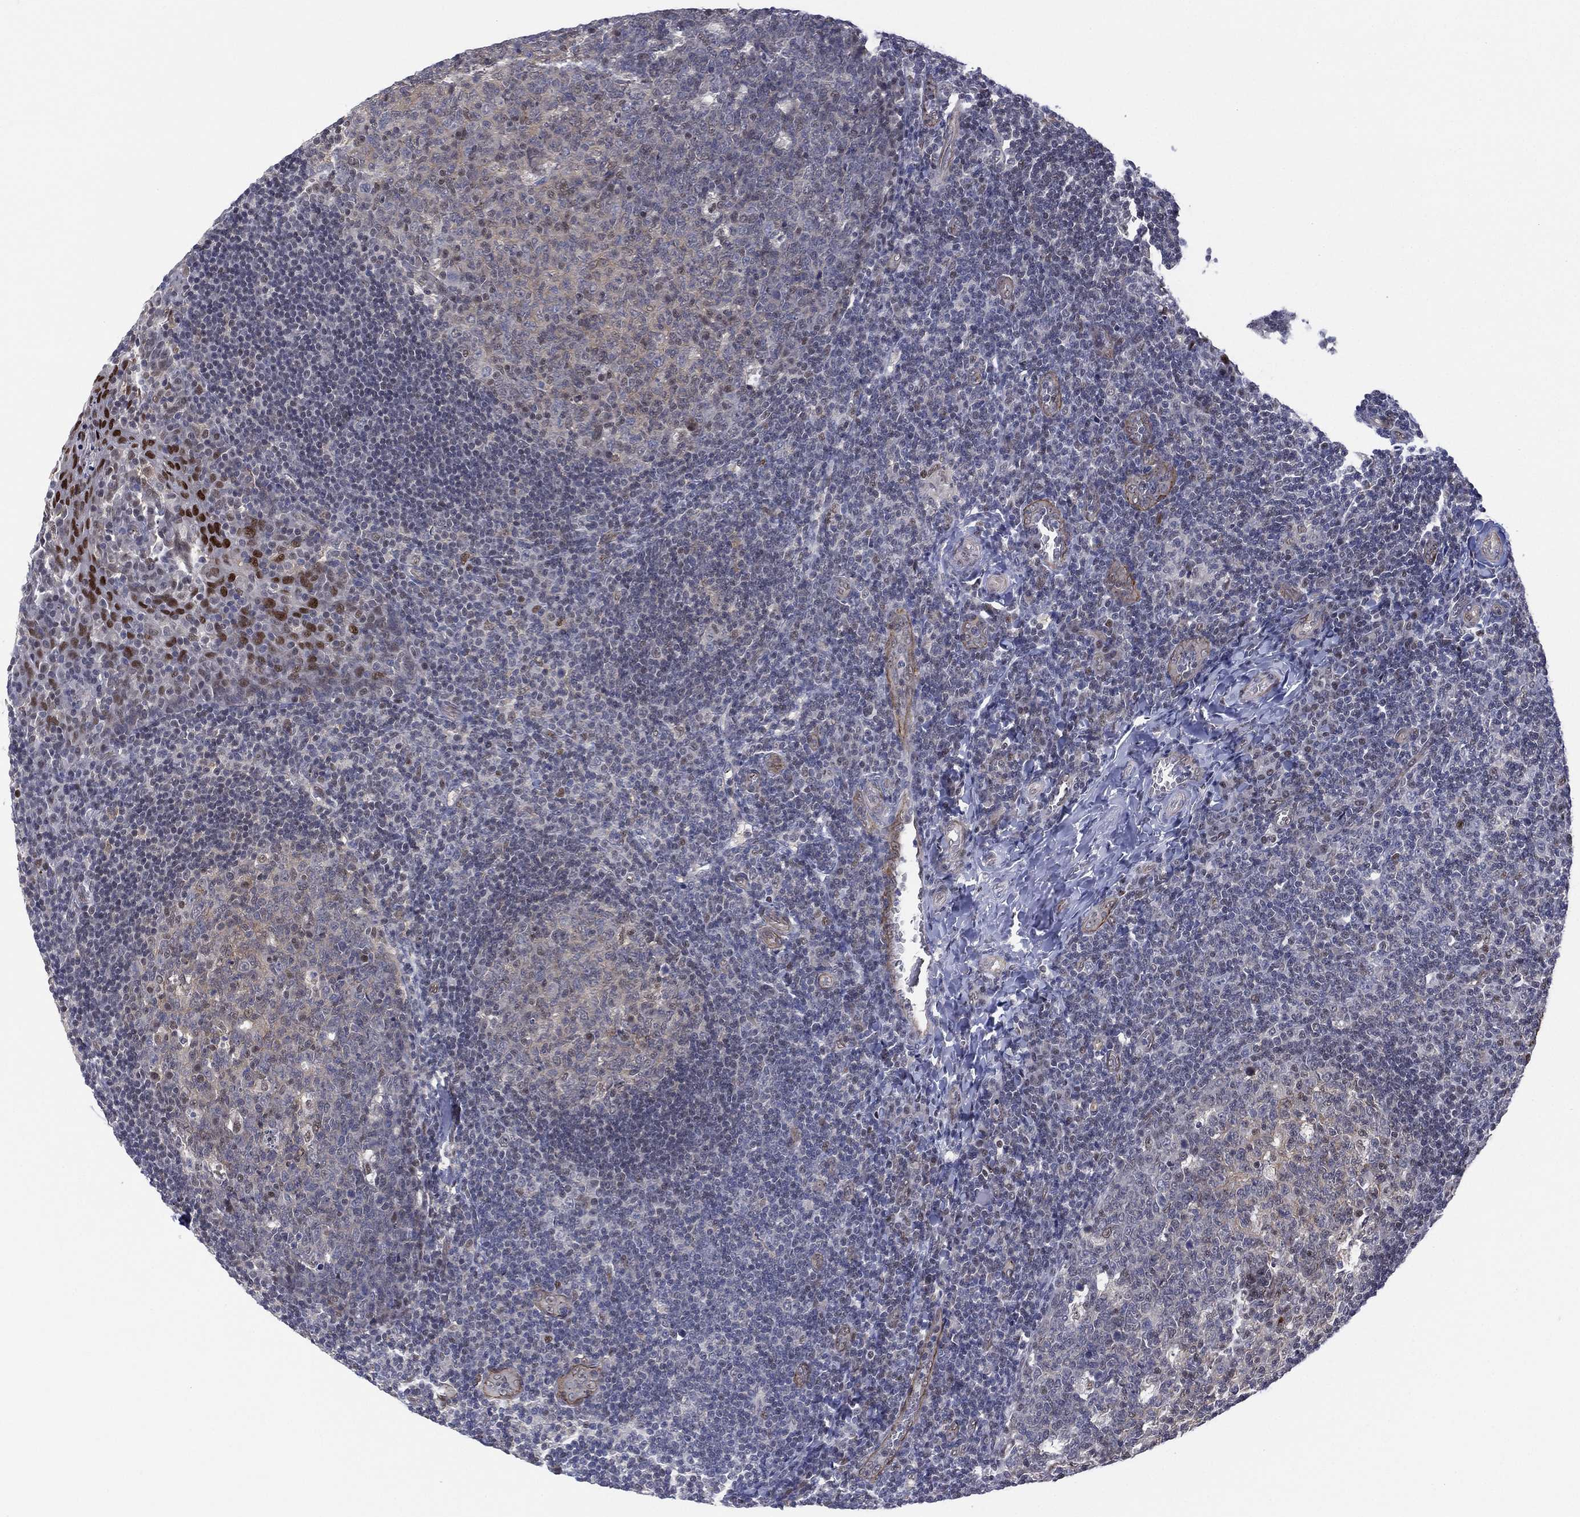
{"staining": {"intensity": "weak", "quantity": "<25%", "location": "cytoplasmic/membranous"}, "tissue": "tonsil", "cell_type": "Germinal center cells", "image_type": "normal", "snomed": [{"axis": "morphology", "description": "Normal tissue, NOS"}, {"axis": "topography", "description": "Tonsil"}], "caption": "Immunohistochemistry (IHC) micrograph of benign tonsil: human tonsil stained with DAB demonstrates no significant protein positivity in germinal center cells.", "gene": "GSE1", "patient": {"sex": "male", "age": 17}}